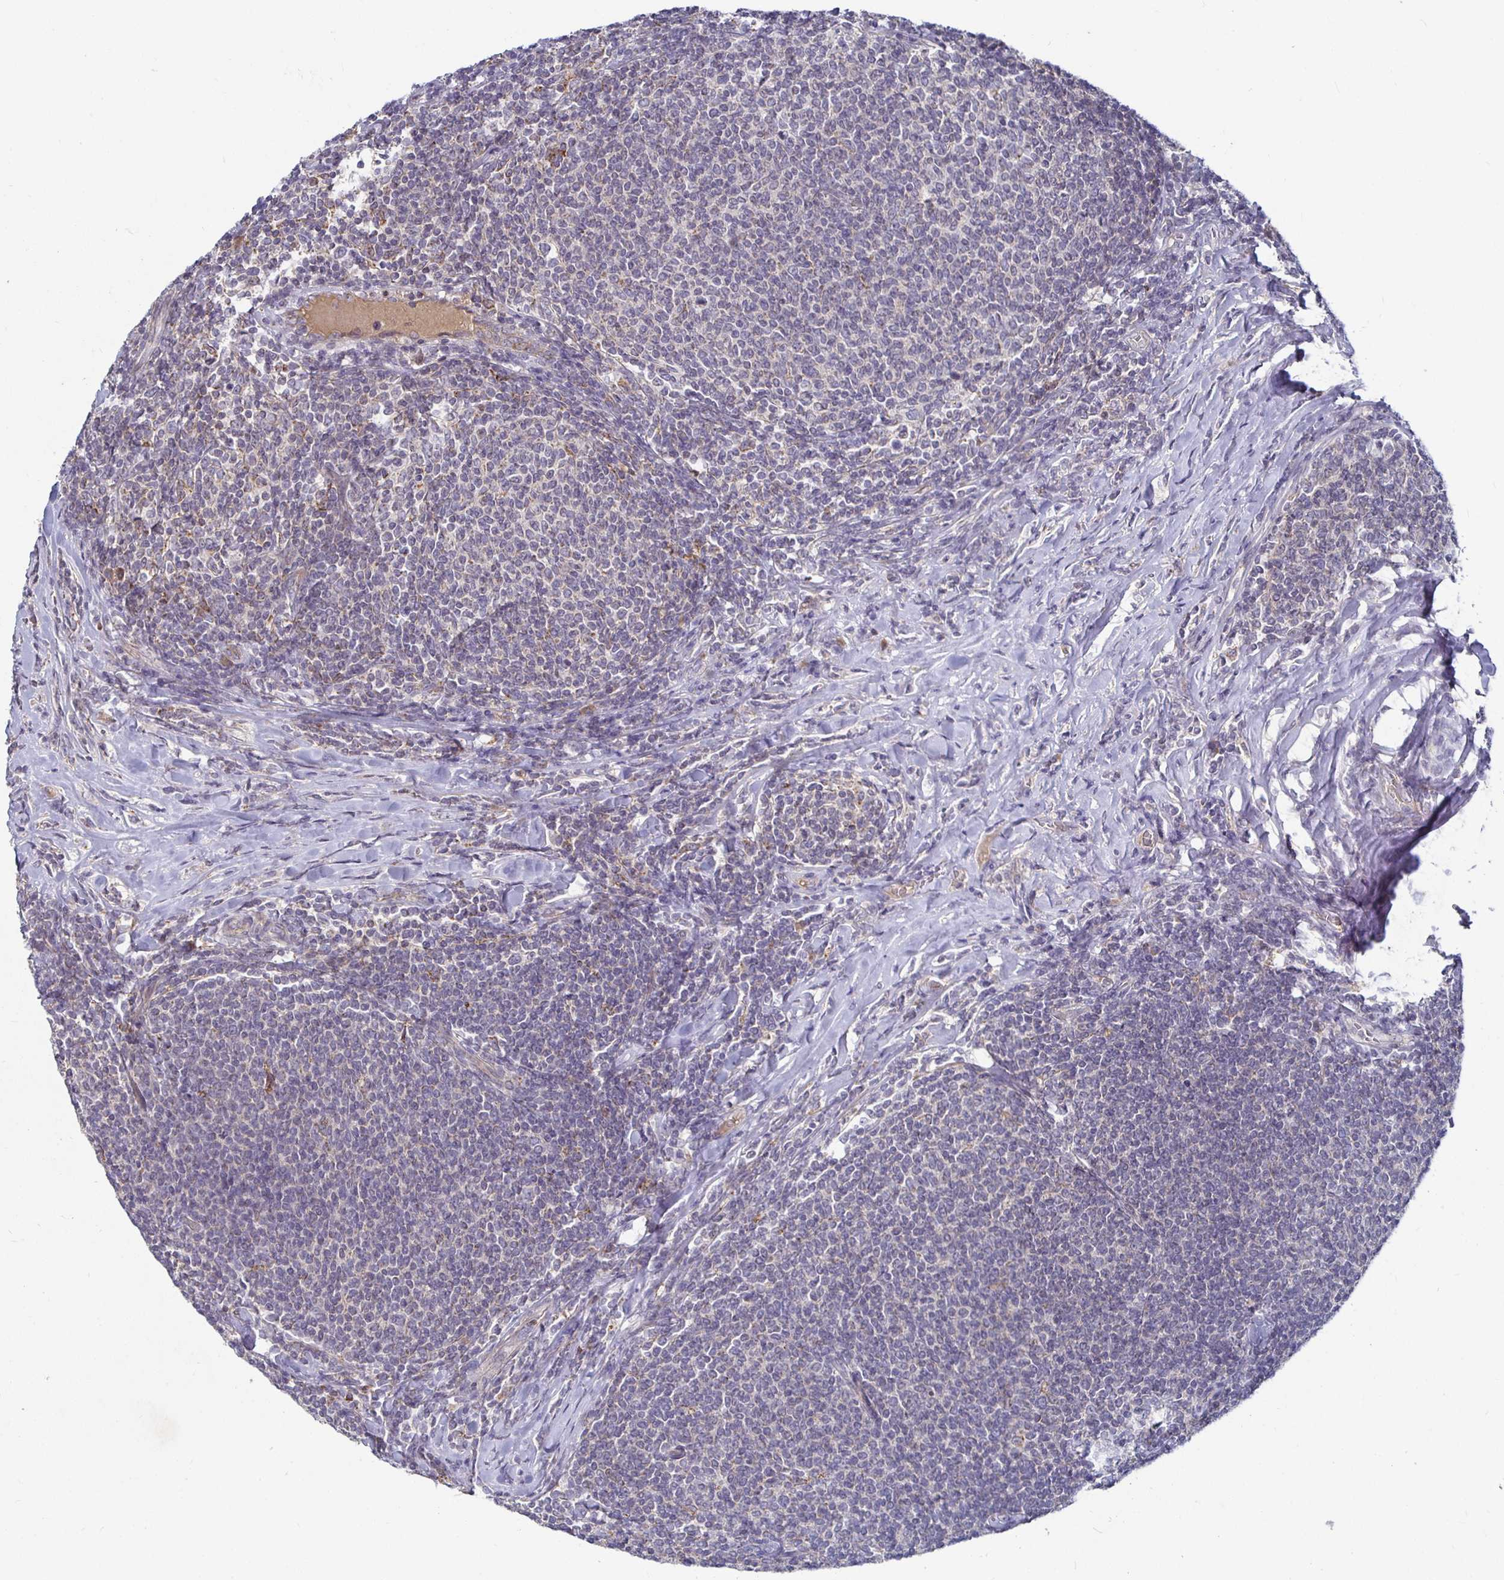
{"staining": {"intensity": "negative", "quantity": "none", "location": "none"}, "tissue": "lymphoma", "cell_type": "Tumor cells", "image_type": "cancer", "snomed": [{"axis": "morphology", "description": "Malignant lymphoma, non-Hodgkin's type, Low grade"}, {"axis": "topography", "description": "Lymph node"}], "caption": "Tumor cells are negative for brown protein staining in low-grade malignant lymphoma, non-Hodgkin's type.", "gene": "RNF144B", "patient": {"sex": "male", "age": 52}}